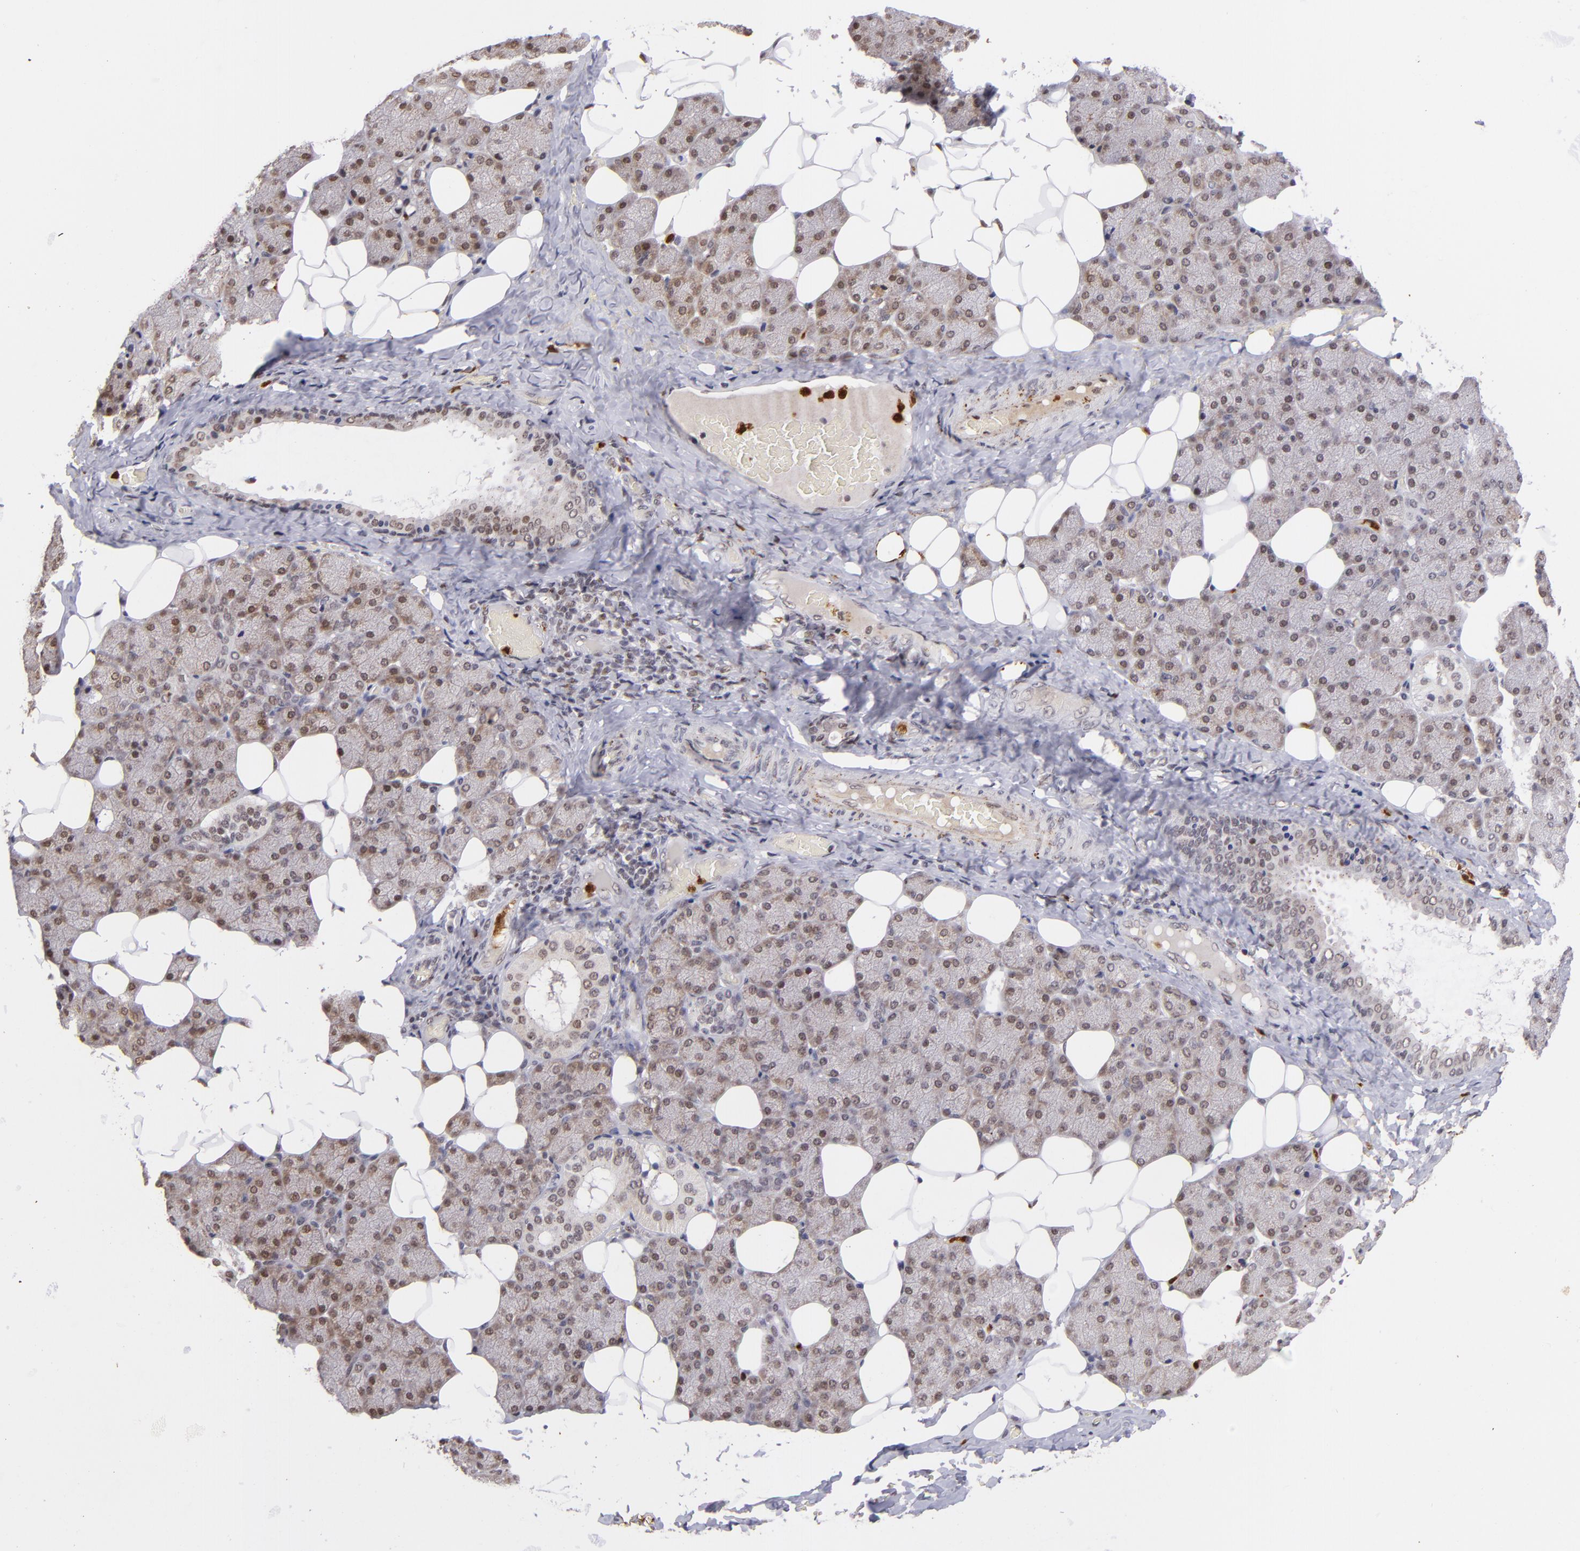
{"staining": {"intensity": "moderate", "quantity": ">75%", "location": "cytoplasmic/membranous,nuclear"}, "tissue": "salivary gland", "cell_type": "Glandular cells", "image_type": "normal", "snomed": [{"axis": "morphology", "description": "Normal tissue, NOS"}, {"axis": "topography", "description": "Lymph node"}, {"axis": "topography", "description": "Salivary gland"}], "caption": "Immunohistochemistry (IHC) image of normal salivary gland: salivary gland stained using IHC exhibits medium levels of moderate protein expression localized specifically in the cytoplasmic/membranous,nuclear of glandular cells, appearing as a cytoplasmic/membranous,nuclear brown color.", "gene": "RXRG", "patient": {"sex": "male", "age": 8}}